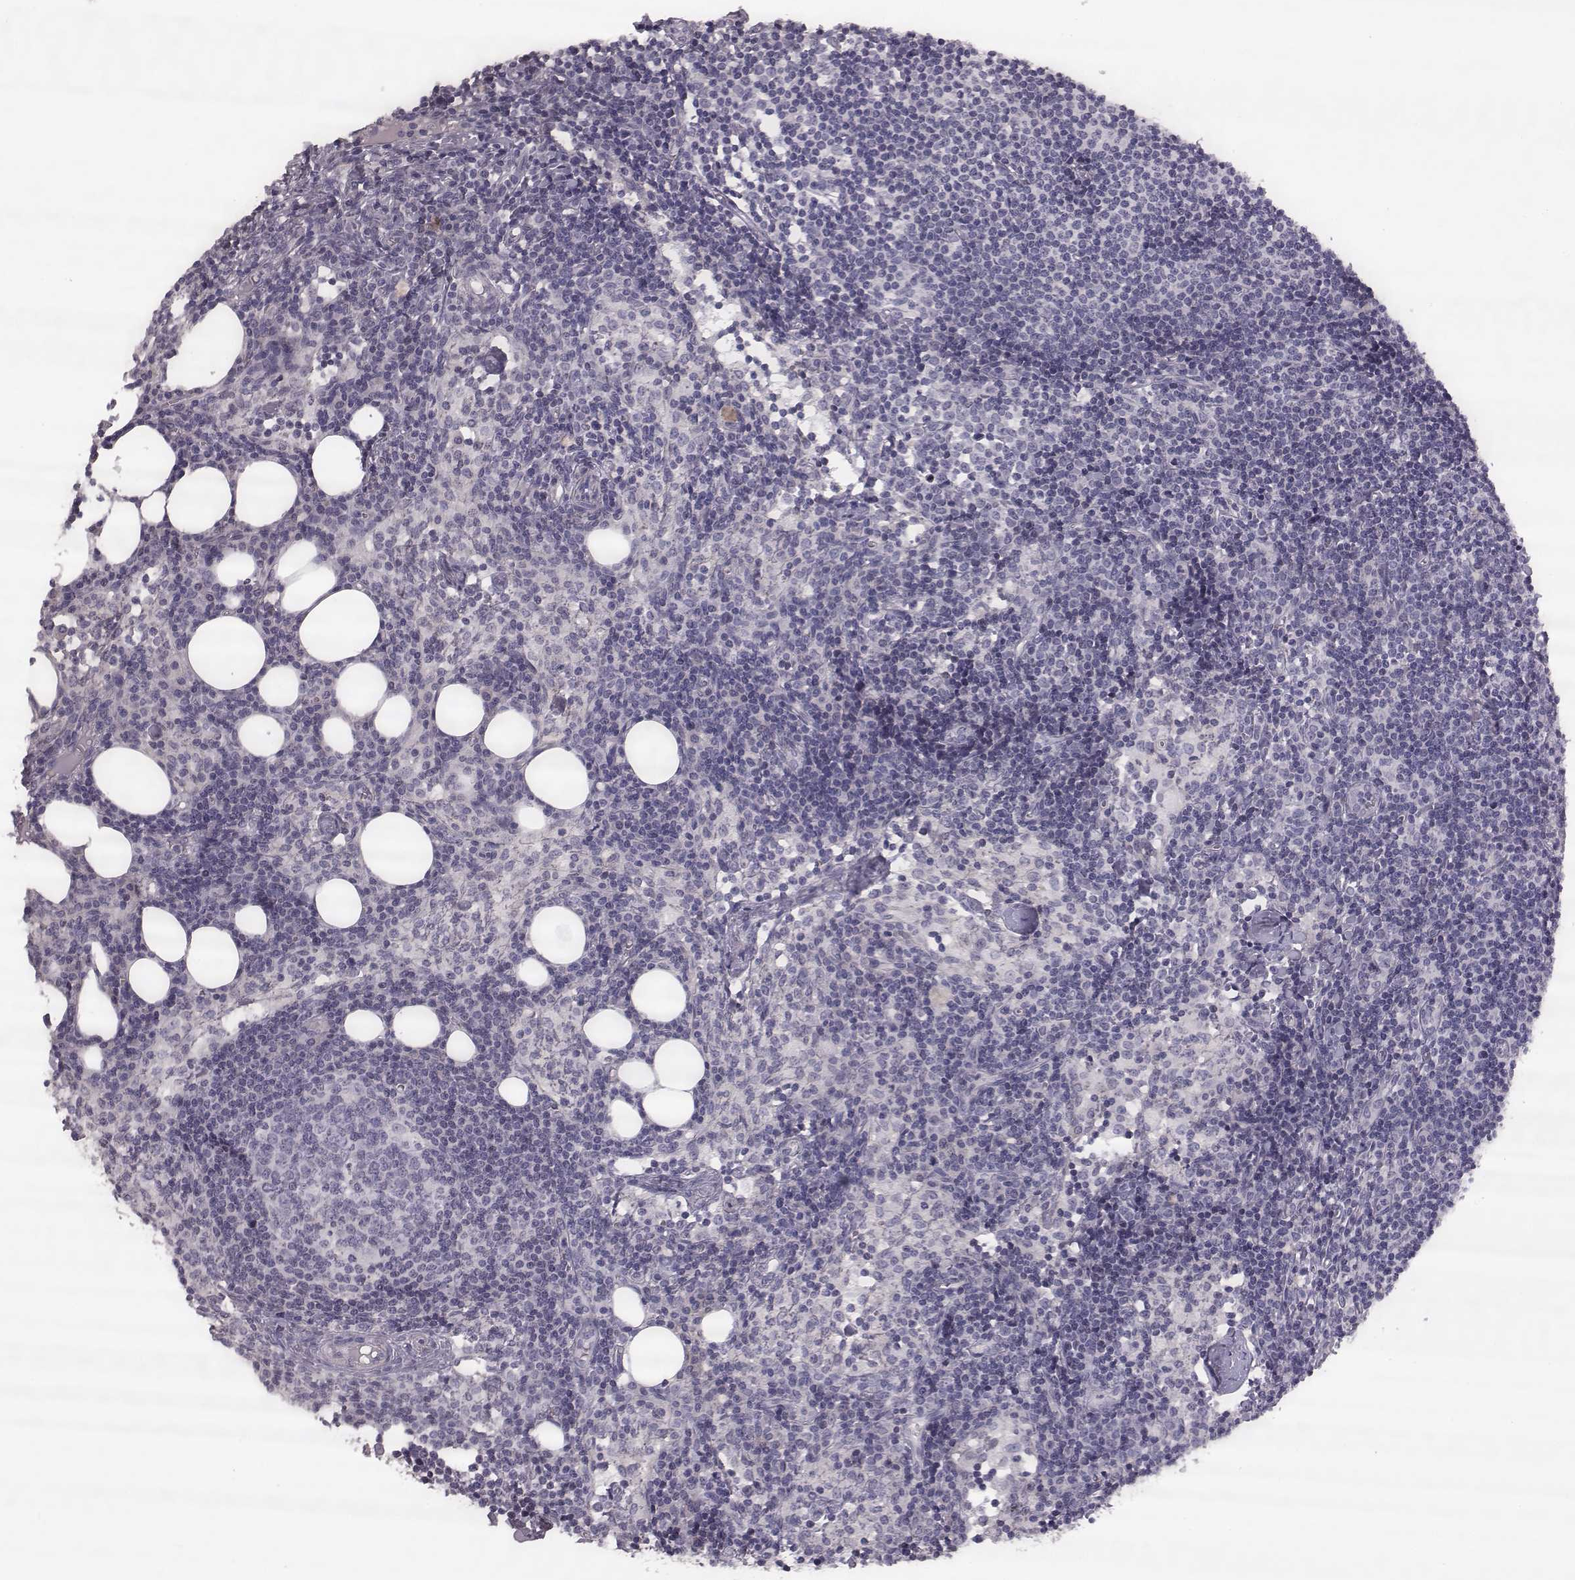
{"staining": {"intensity": "negative", "quantity": "none", "location": "none"}, "tissue": "lymph node", "cell_type": "Germinal center cells", "image_type": "normal", "snomed": [{"axis": "morphology", "description": "Normal tissue, NOS"}, {"axis": "topography", "description": "Lymph node"}], "caption": "This is an immunohistochemistry (IHC) photomicrograph of normal lymph node. There is no expression in germinal center cells.", "gene": "TLX3", "patient": {"sex": "female", "age": 52}}